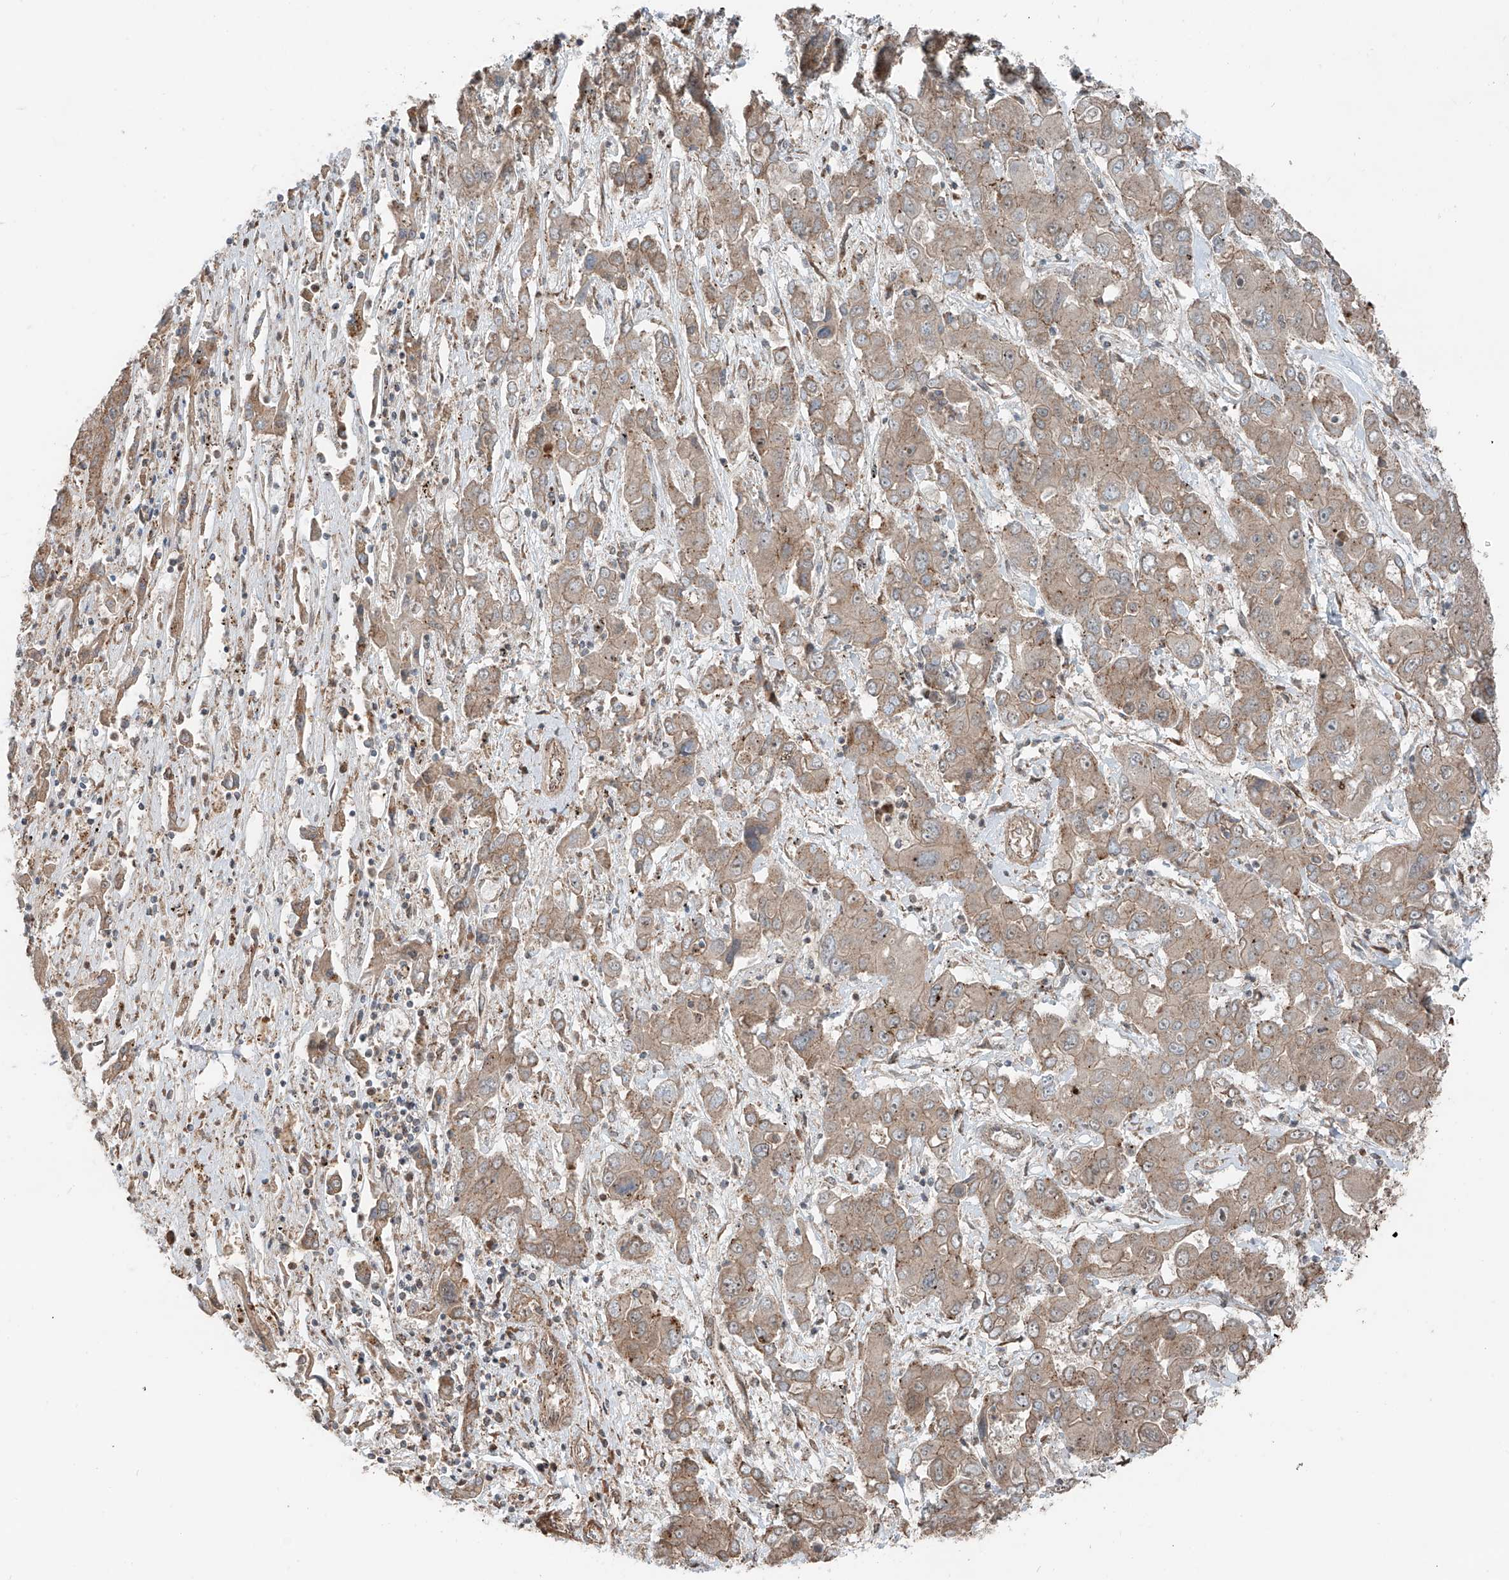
{"staining": {"intensity": "weak", "quantity": ">75%", "location": "cytoplasmic/membranous"}, "tissue": "liver cancer", "cell_type": "Tumor cells", "image_type": "cancer", "snomed": [{"axis": "morphology", "description": "Cholangiocarcinoma"}, {"axis": "topography", "description": "Liver"}], "caption": "Immunohistochemical staining of liver cancer reveals weak cytoplasmic/membranous protein expression in approximately >75% of tumor cells.", "gene": "CEP162", "patient": {"sex": "male", "age": 67}}